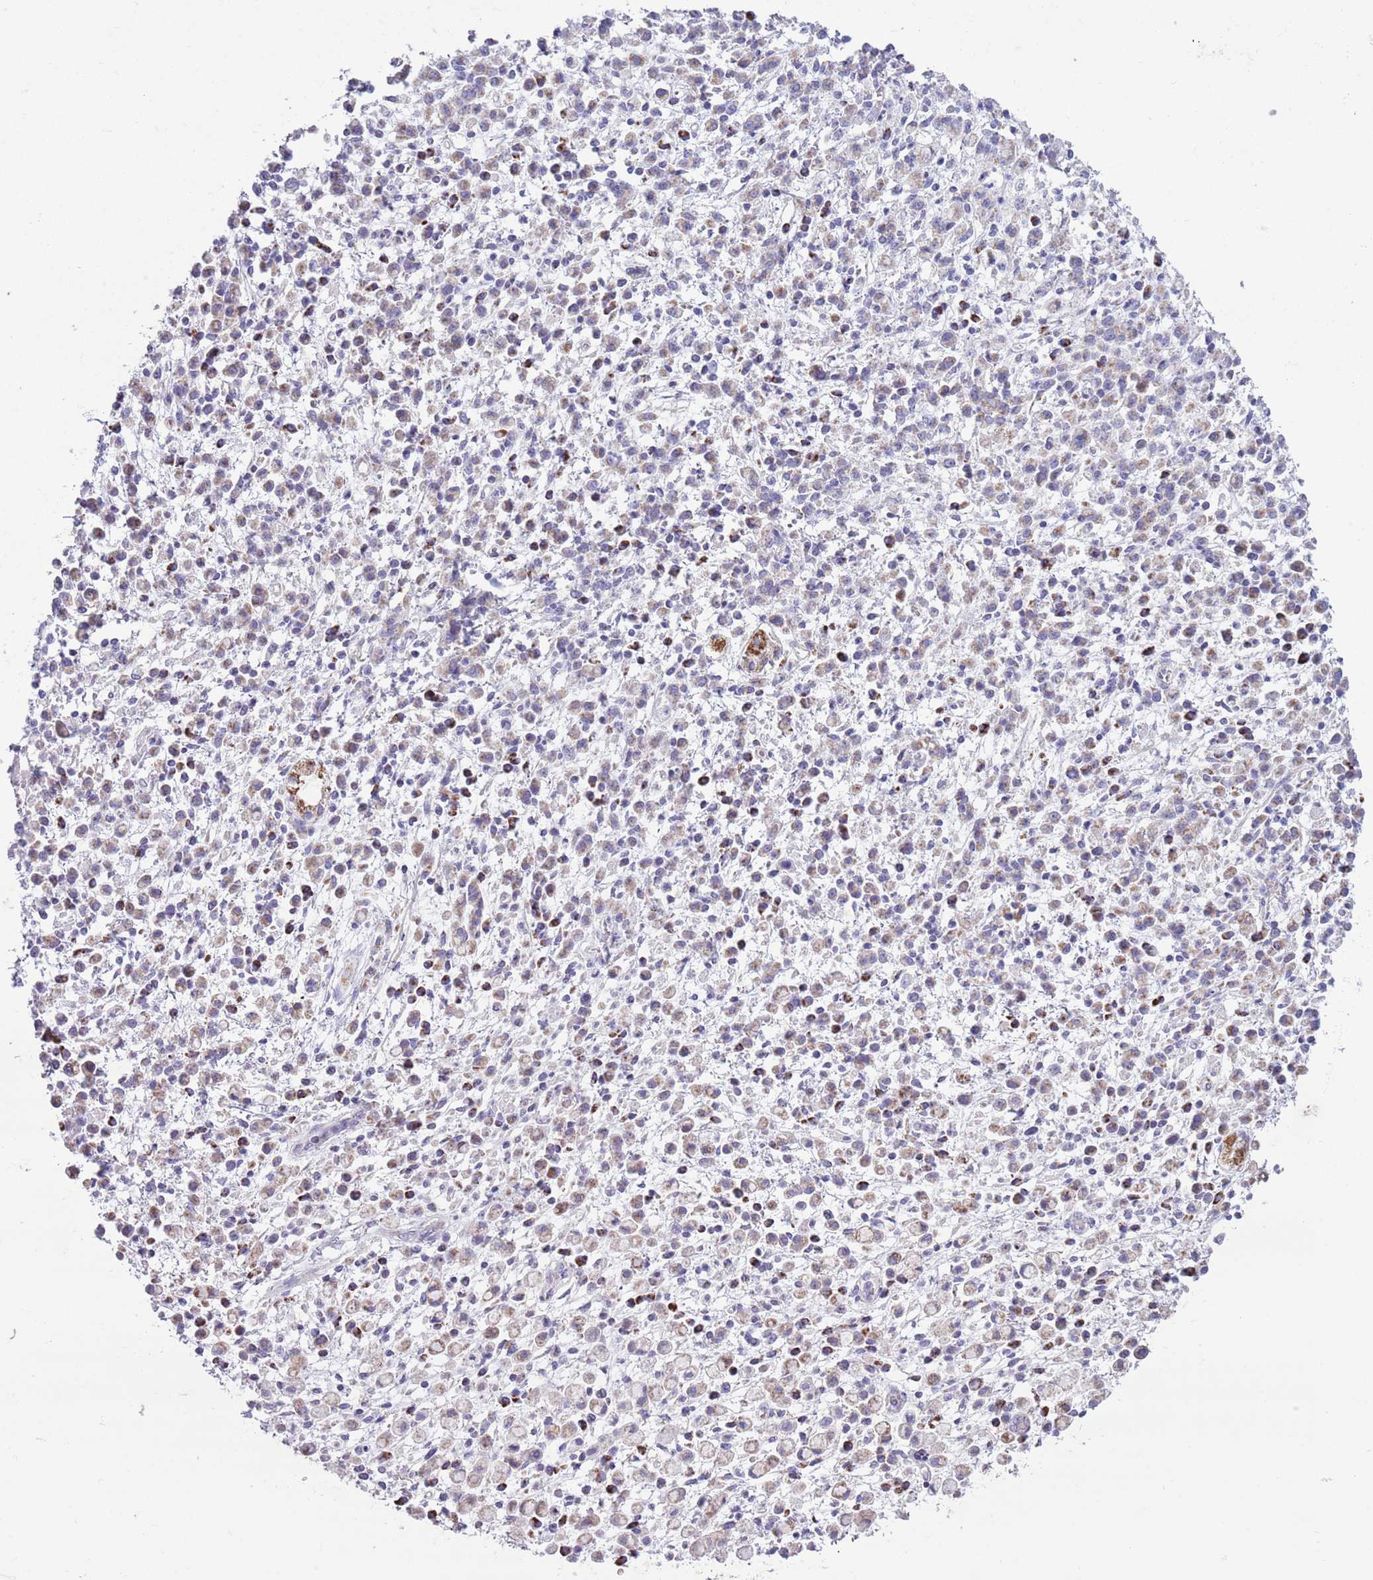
{"staining": {"intensity": "negative", "quantity": "none", "location": "none"}, "tissue": "stomach cancer", "cell_type": "Tumor cells", "image_type": "cancer", "snomed": [{"axis": "morphology", "description": "Adenocarcinoma, NOS"}, {"axis": "topography", "description": "Stomach"}], "caption": "An immunohistochemistry (IHC) image of stomach cancer (adenocarcinoma) is shown. There is no staining in tumor cells of stomach cancer (adenocarcinoma).", "gene": "ATP6V1B1", "patient": {"sex": "male", "age": 77}}